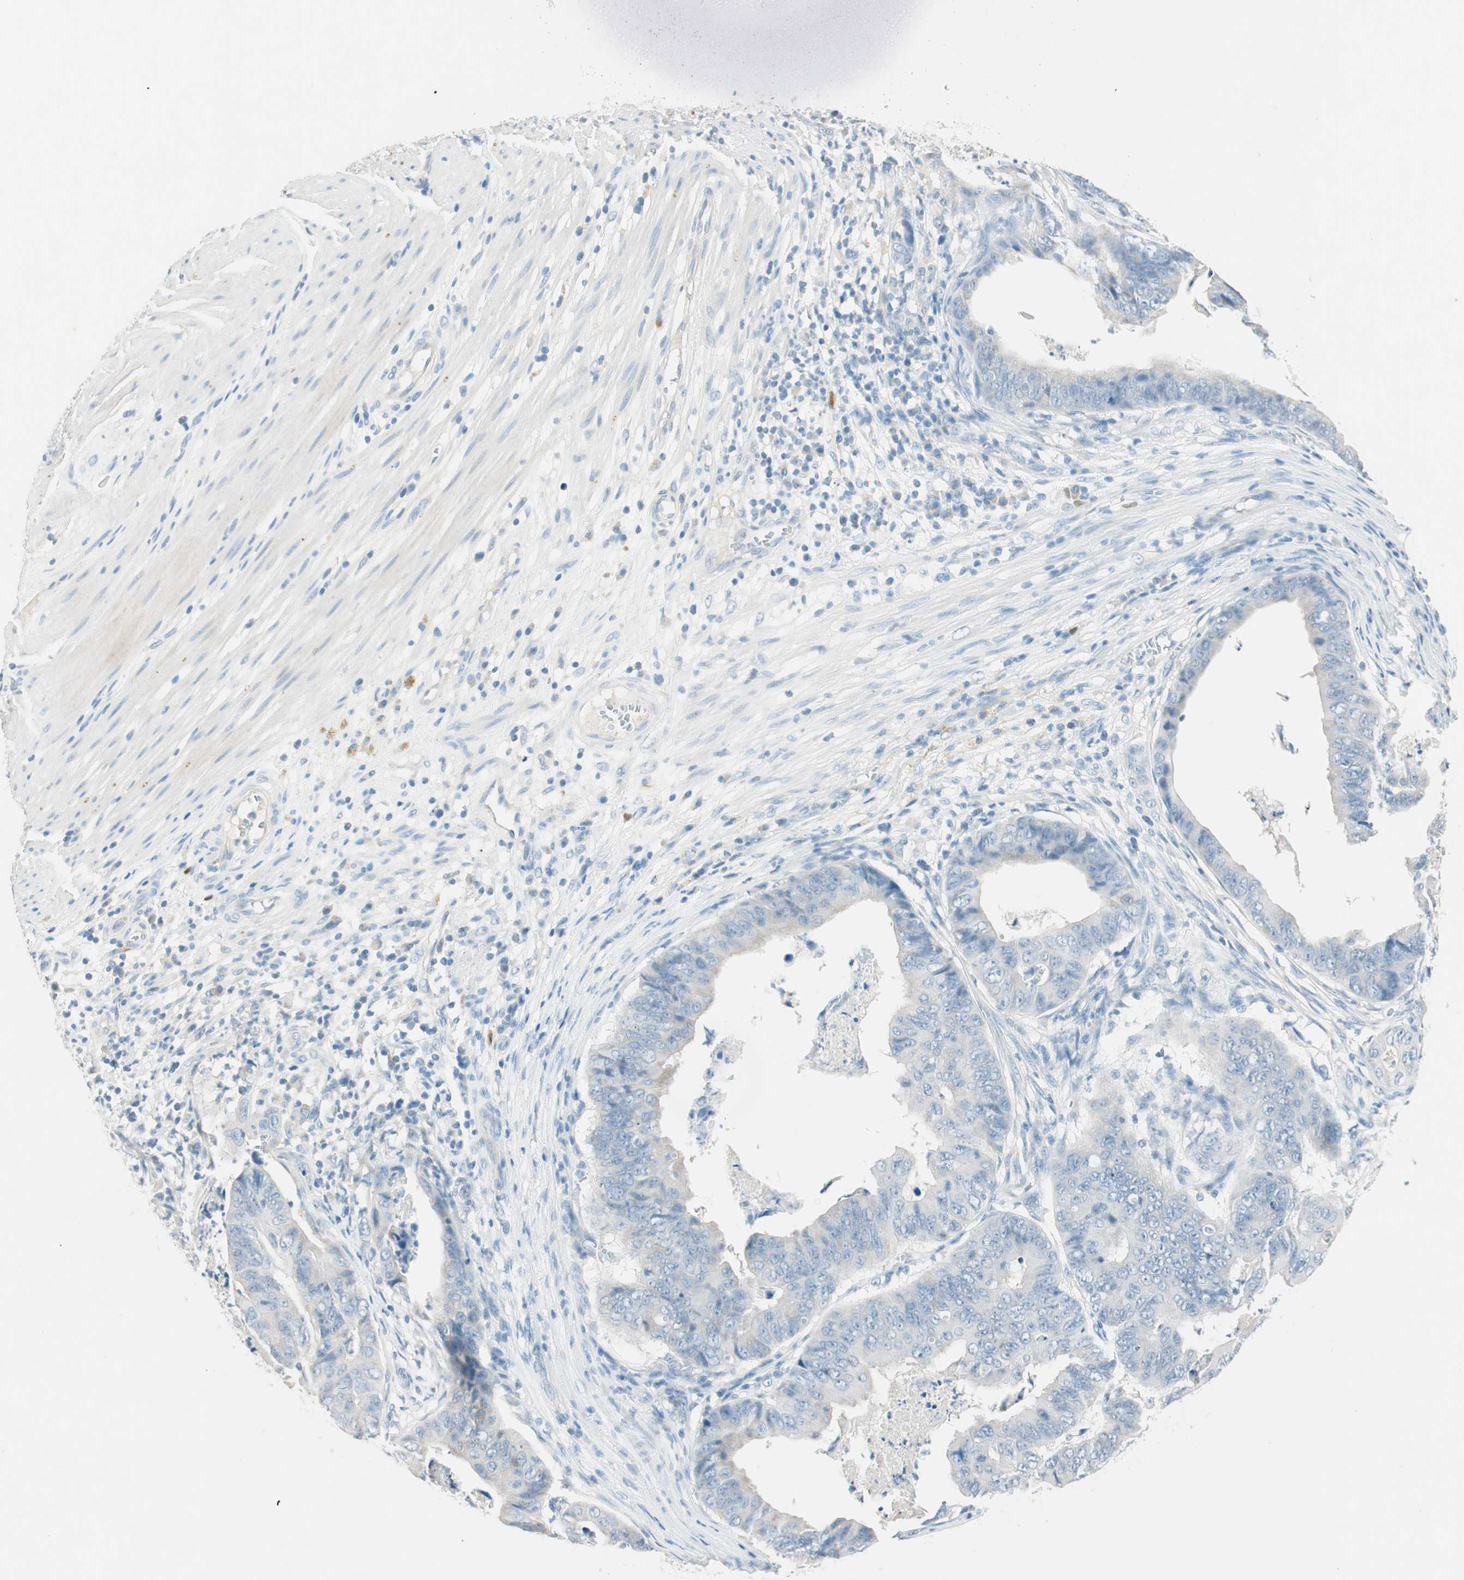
{"staining": {"intensity": "negative", "quantity": "none", "location": "none"}, "tissue": "stomach cancer", "cell_type": "Tumor cells", "image_type": "cancer", "snomed": [{"axis": "morphology", "description": "Adenocarcinoma, NOS"}, {"axis": "topography", "description": "Stomach, lower"}], "caption": "Stomach cancer (adenocarcinoma) was stained to show a protein in brown. There is no significant staining in tumor cells.", "gene": "HPGD", "patient": {"sex": "male", "age": 77}}